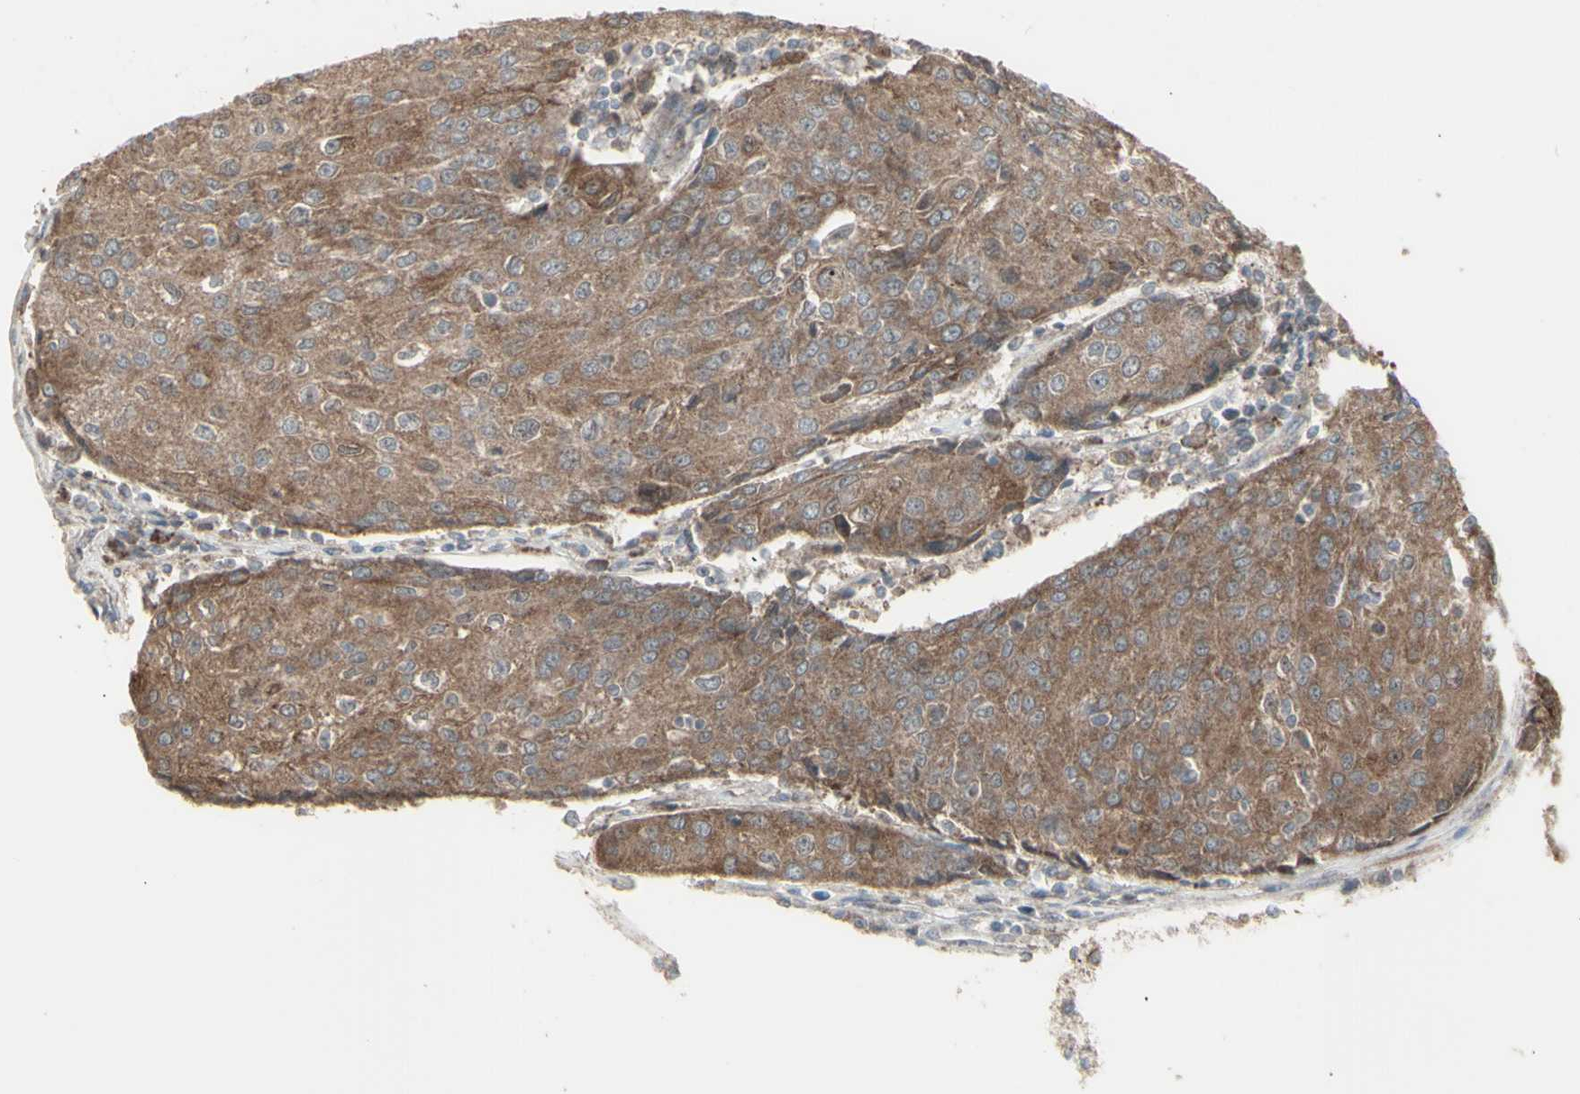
{"staining": {"intensity": "moderate", "quantity": ">75%", "location": "cytoplasmic/membranous"}, "tissue": "urothelial cancer", "cell_type": "Tumor cells", "image_type": "cancer", "snomed": [{"axis": "morphology", "description": "Urothelial carcinoma, High grade"}, {"axis": "topography", "description": "Urinary bladder"}], "caption": "Urothelial cancer stained with immunohistochemistry shows moderate cytoplasmic/membranous expression in about >75% of tumor cells.", "gene": "RNASEL", "patient": {"sex": "female", "age": 85}}